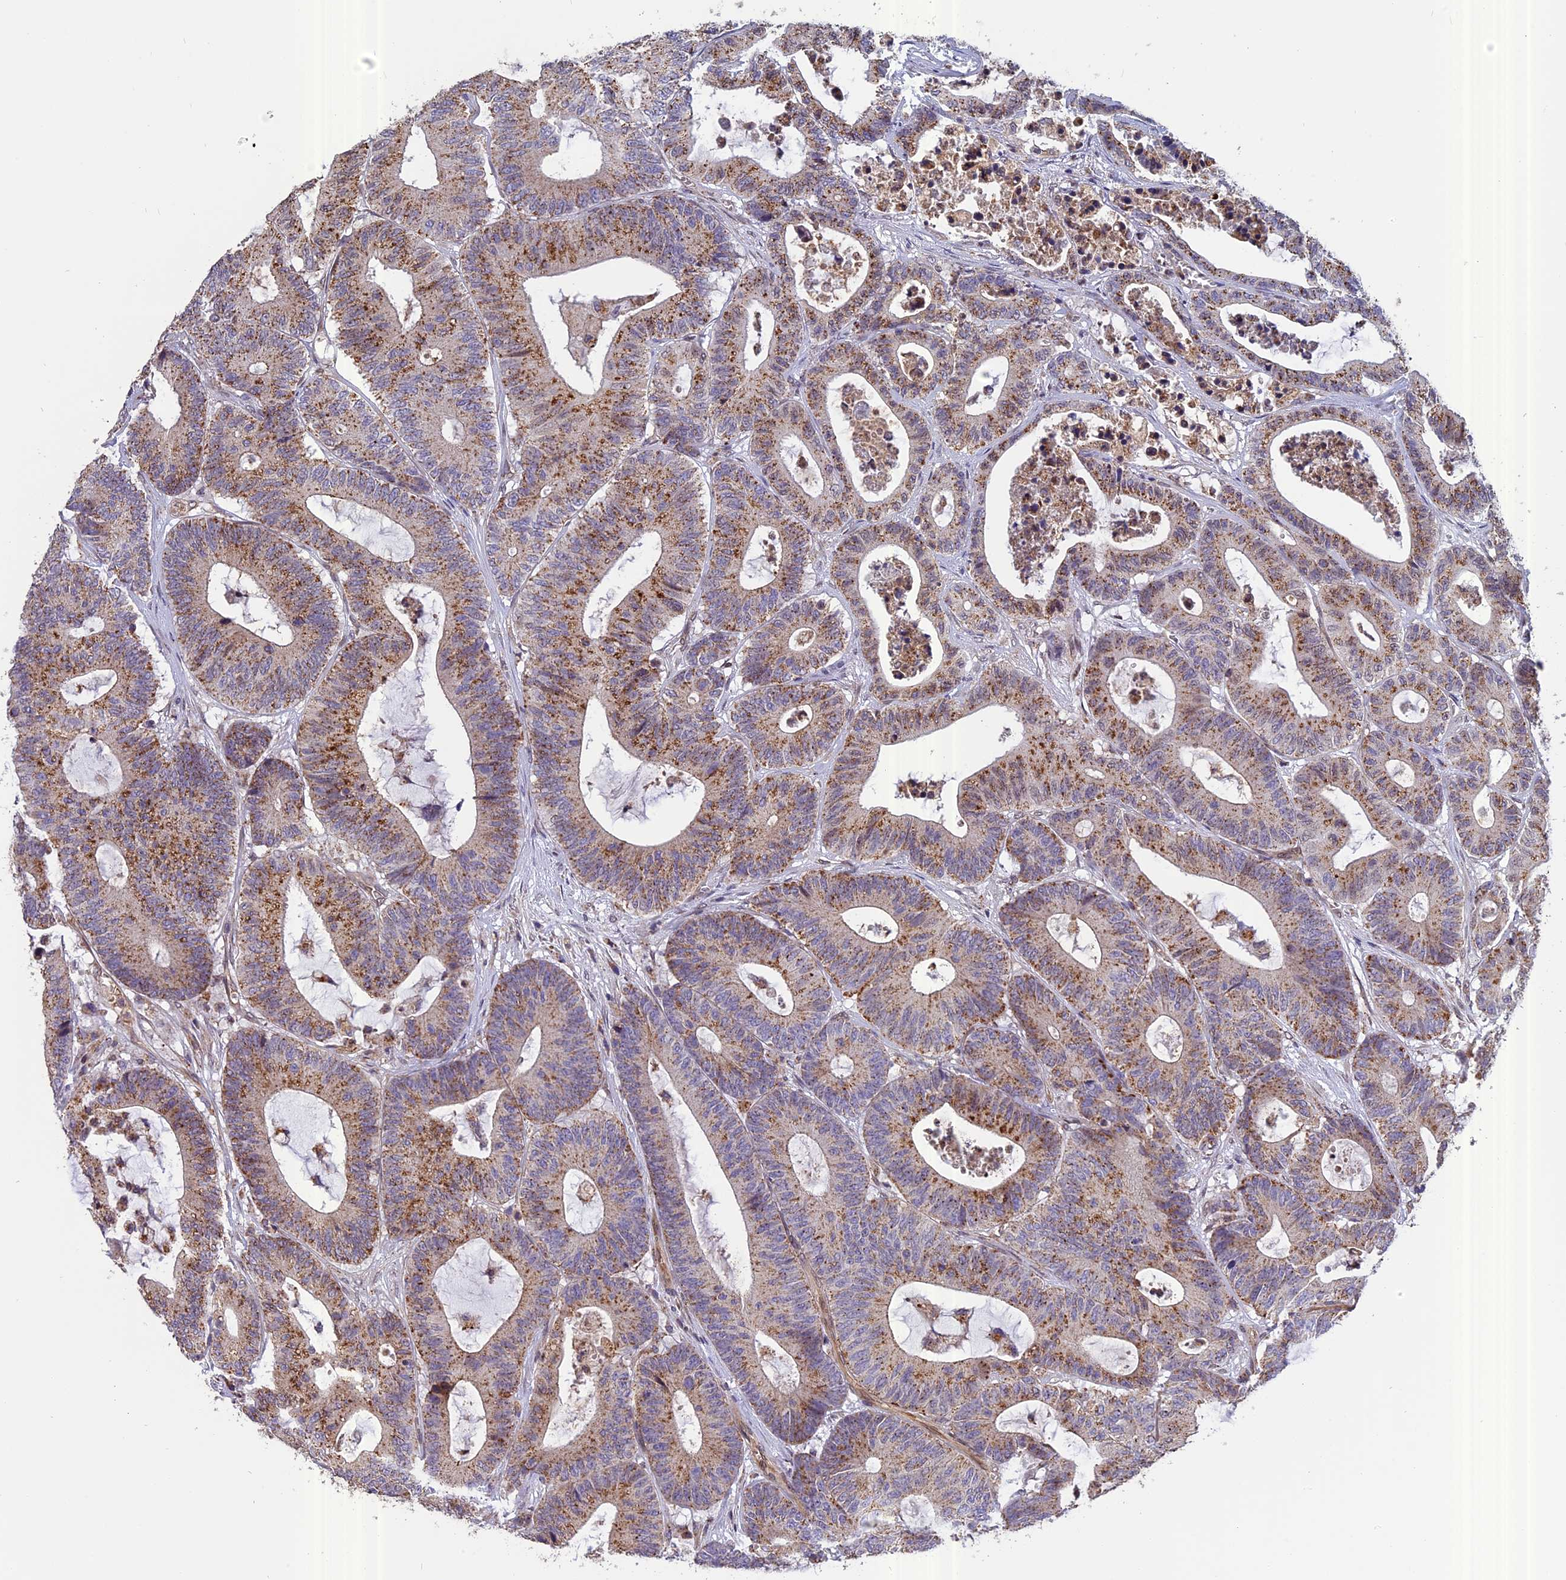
{"staining": {"intensity": "moderate", "quantity": ">75%", "location": "cytoplasmic/membranous"}, "tissue": "colorectal cancer", "cell_type": "Tumor cells", "image_type": "cancer", "snomed": [{"axis": "morphology", "description": "Adenocarcinoma, NOS"}, {"axis": "topography", "description": "Colon"}], "caption": "Human colorectal cancer (adenocarcinoma) stained with a brown dye exhibits moderate cytoplasmic/membranous positive positivity in about >75% of tumor cells.", "gene": "CHMP2A", "patient": {"sex": "female", "age": 84}}